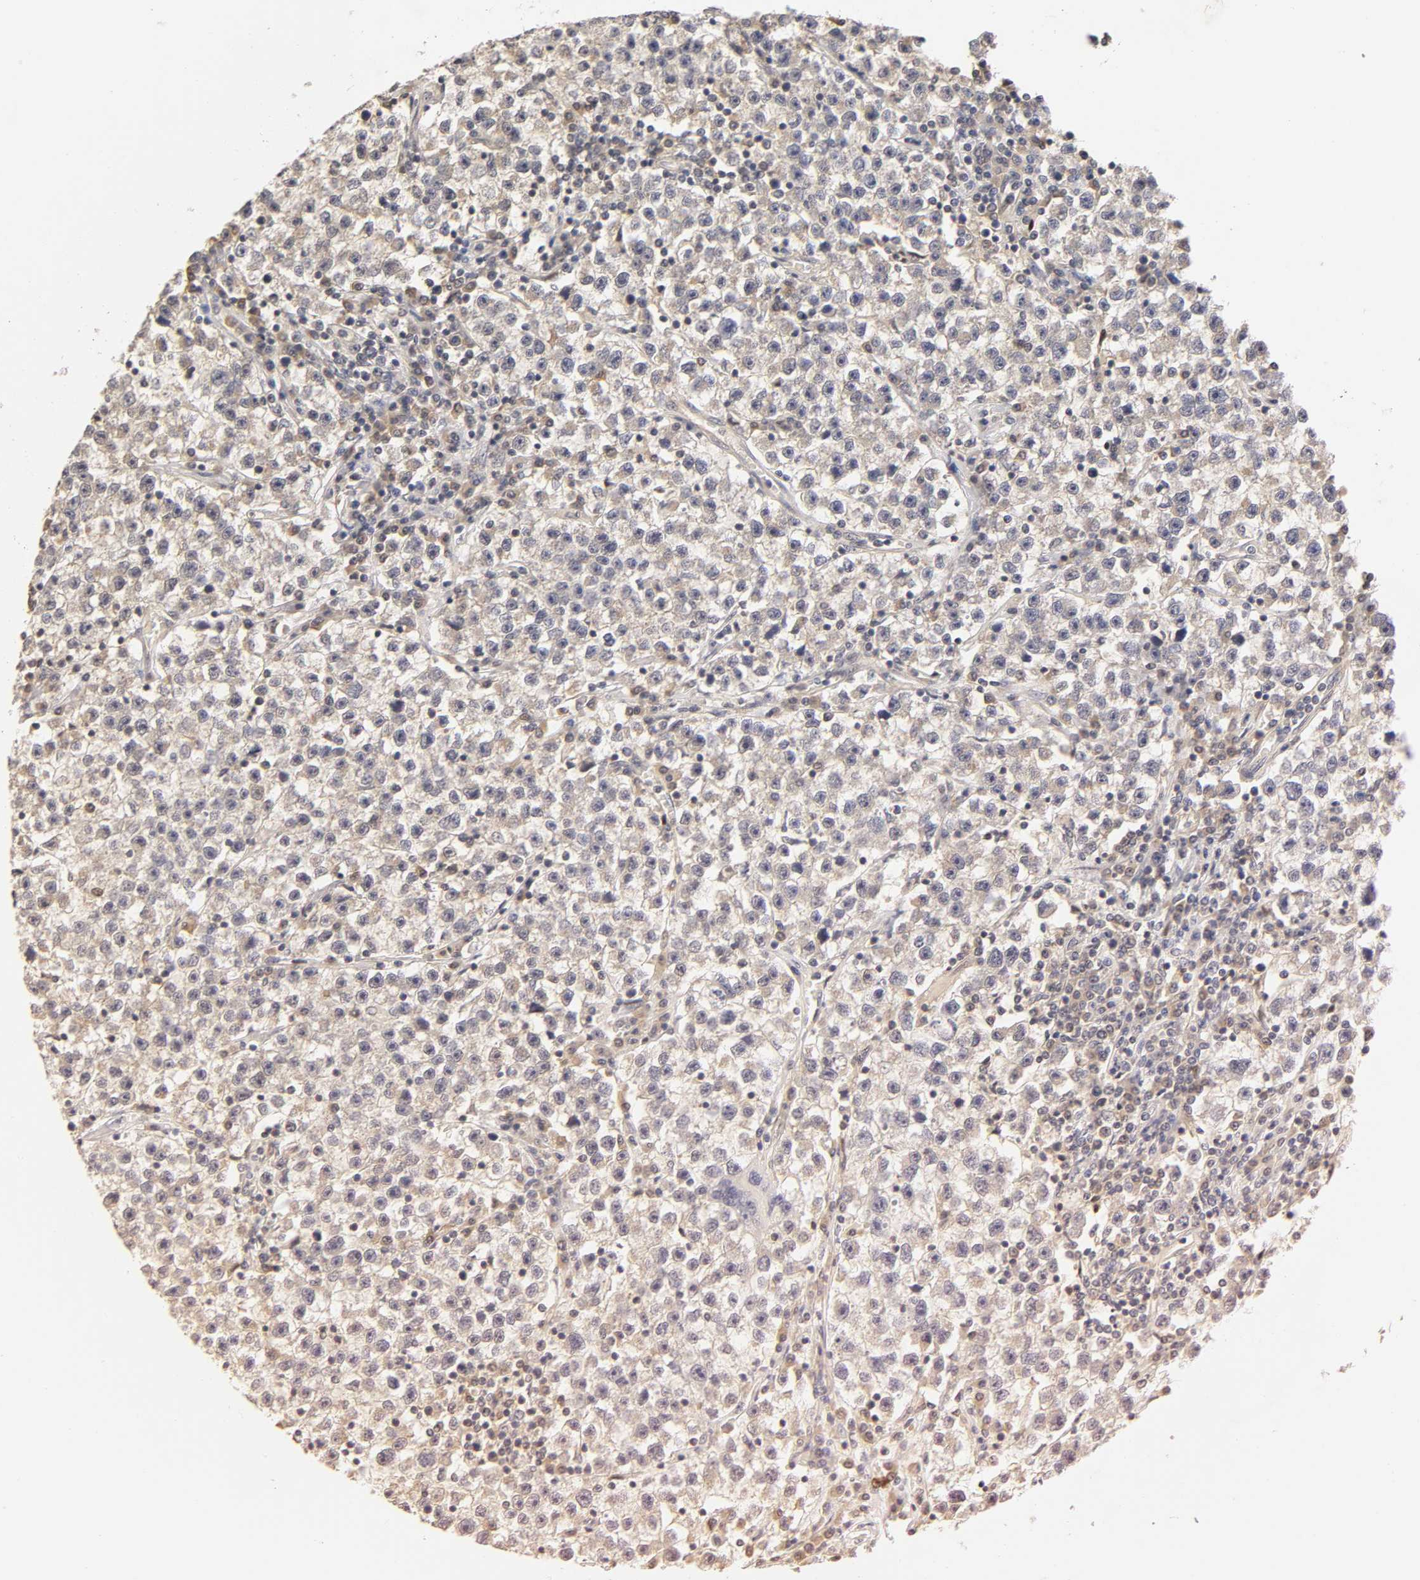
{"staining": {"intensity": "weak", "quantity": "<25%", "location": "cytoplasmic/membranous"}, "tissue": "testis cancer", "cell_type": "Tumor cells", "image_type": "cancer", "snomed": [{"axis": "morphology", "description": "Seminoma, NOS"}, {"axis": "topography", "description": "Testis"}], "caption": "A photomicrograph of human seminoma (testis) is negative for staining in tumor cells.", "gene": "PDE5A", "patient": {"sex": "male", "age": 22}}